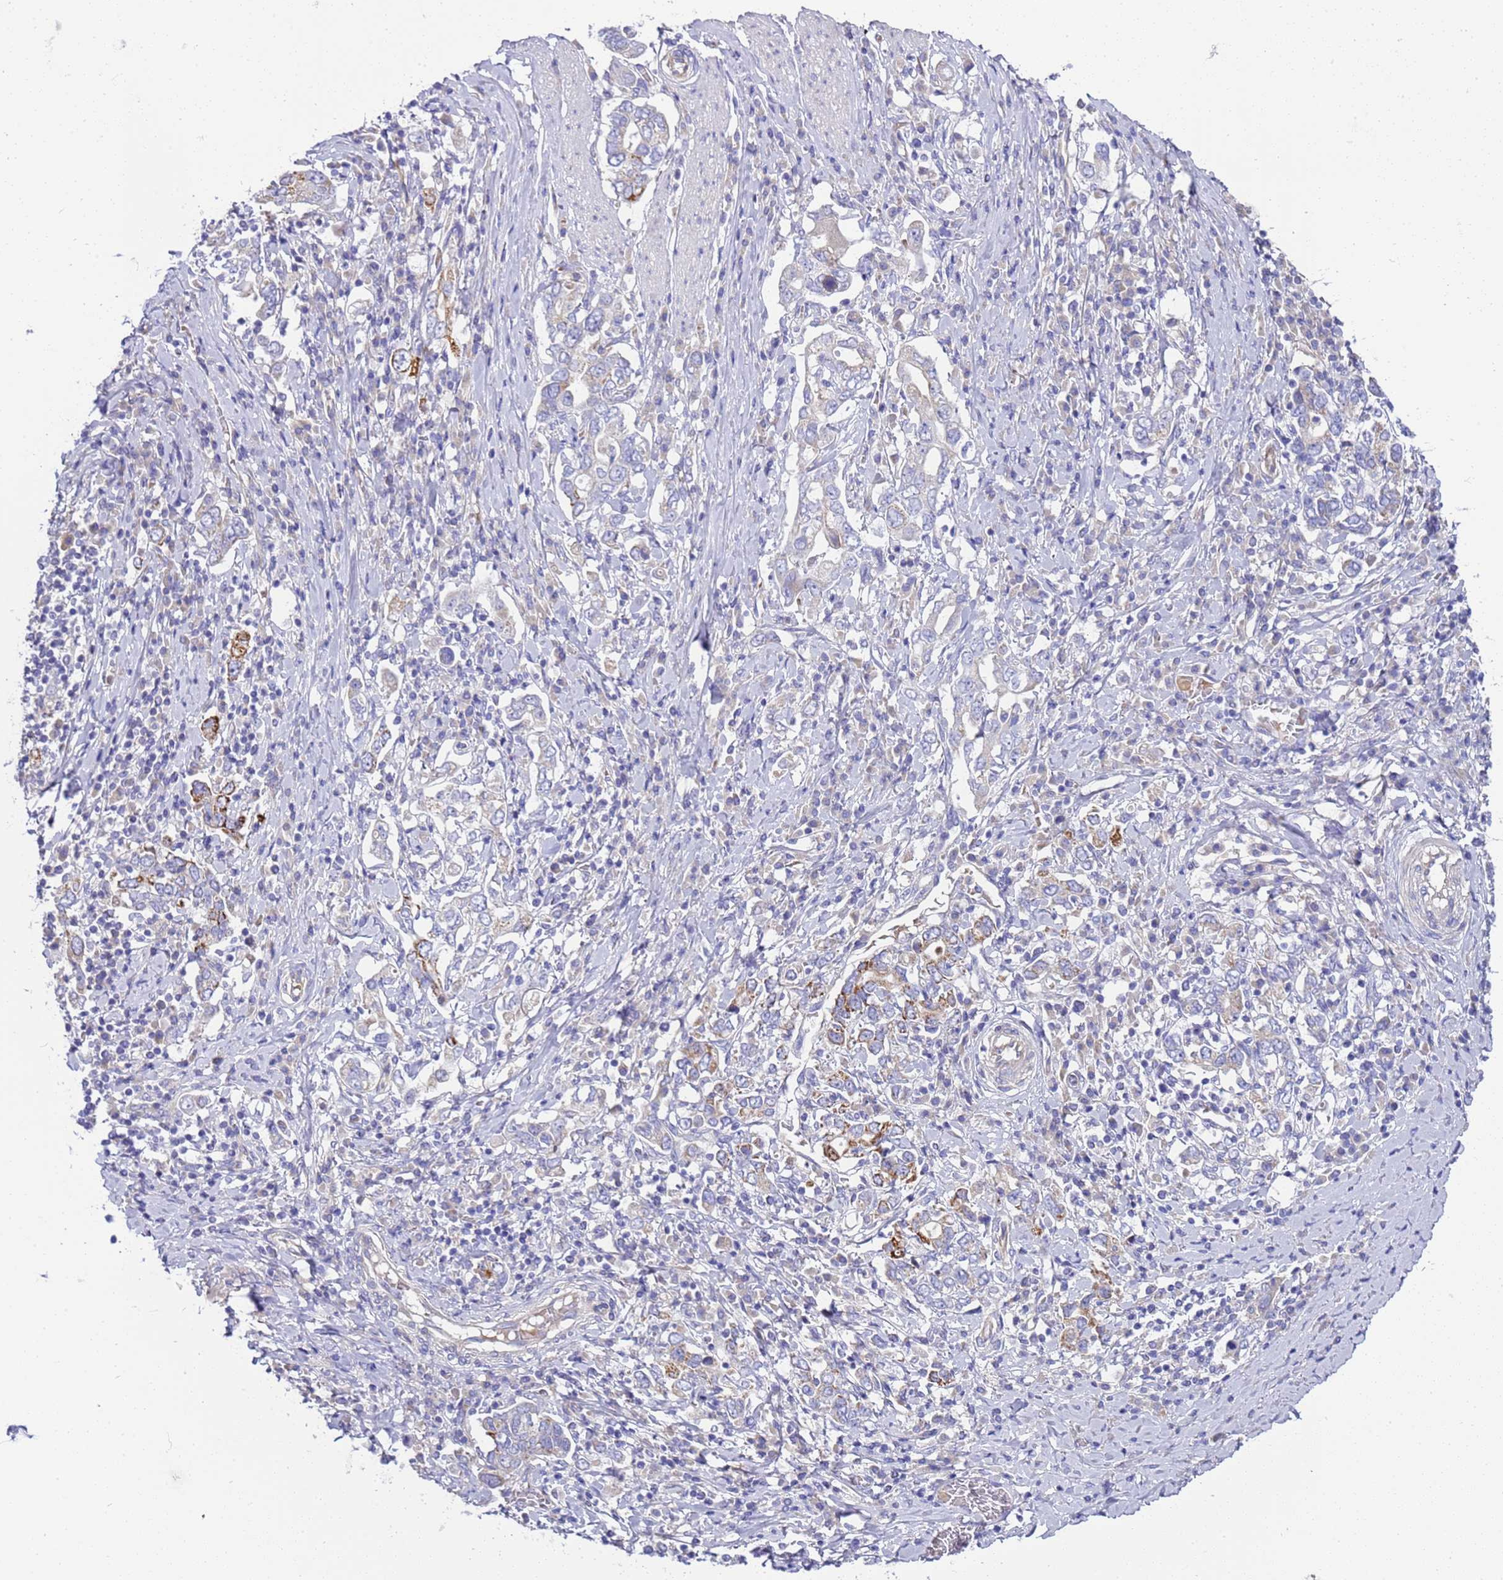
{"staining": {"intensity": "moderate", "quantity": "<25%", "location": "cytoplasmic/membranous"}, "tissue": "stomach cancer", "cell_type": "Tumor cells", "image_type": "cancer", "snomed": [{"axis": "morphology", "description": "Adenocarcinoma, NOS"}, {"axis": "topography", "description": "Stomach, upper"}, {"axis": "topography", "description": "Stomach"}], "caption": "Immunohistochemical staining of stomach cancer displays moderate cytoplasmic/membranous protein staining in about <25% of tumor cells.", "gene": "RIPPLY2", "patient": {"sex": "male", "age": 62}}